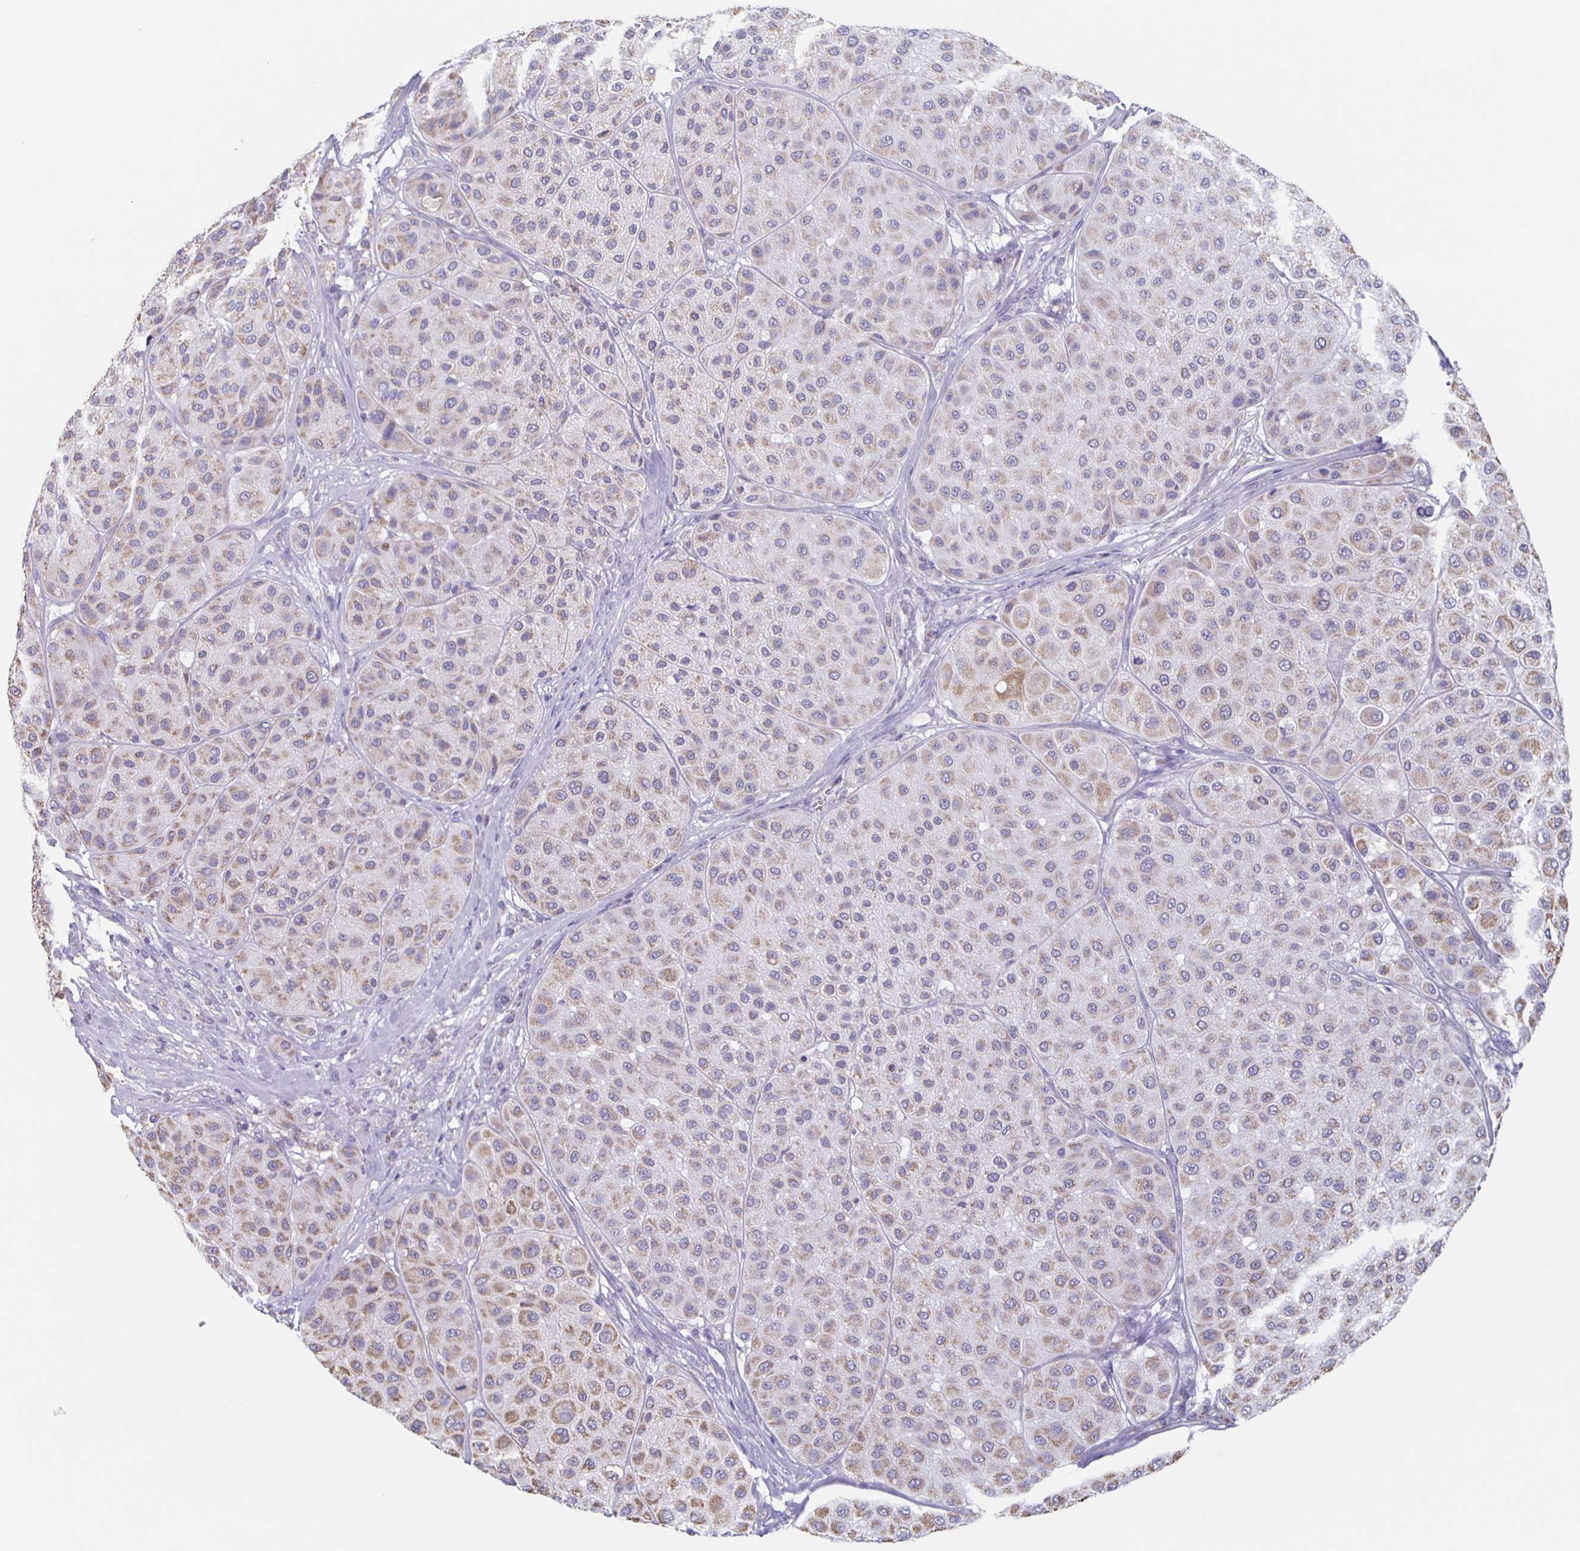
{"staining": {"intensity": "weak", "quantity": "25%-75%", "location": "cytoplasmic/membranous"}, "tissue": "melanoma", "cell_type": "Tumor cells", "image_type": "cancer", "snomed": [{"axis": "morphology", "description": "Malignant melanoma, Metastatic site"}, {"axis": "topography", "description": "Smooth muscle"}], "caption": "Weak cytoplasmic/membranous protein staining is present in approximately 25%-75% of tumor cells in melanoma.", "gene": "TPPP", "patient": {"sex": "male", "age": 41}}